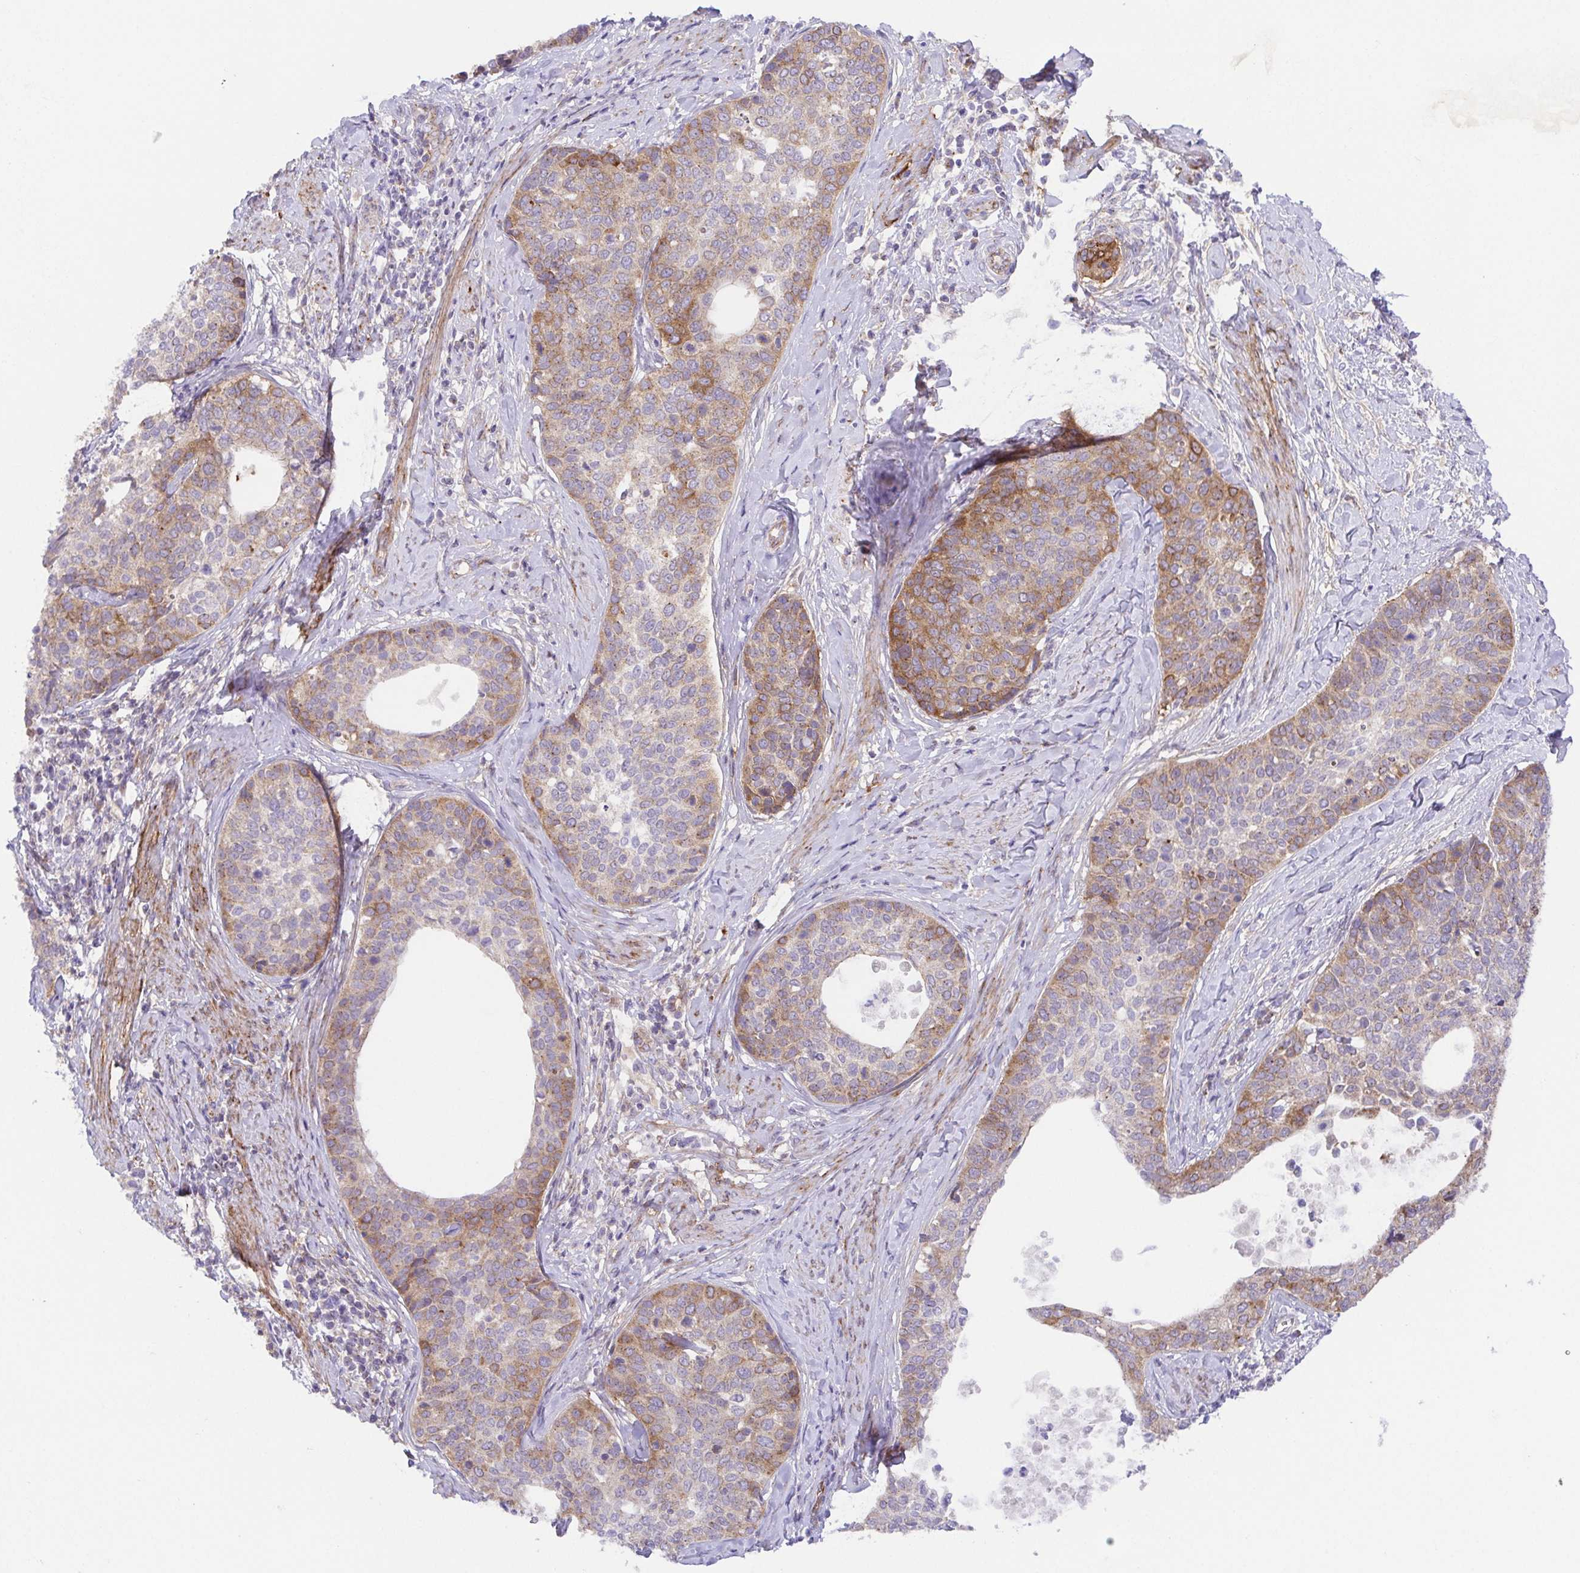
{"staining": {"intensity": "moderate", "quantity": "25%-75%", "location": "cytoplasmic/membranous"}, "tissue": "cervical cancer", "cell_type": "Tumor cells", "image_type": "cancer", "snomed": [{"axis": "morphology", "description": "Squamous cell carcinoma, NOS"}, {"axis": "topography", "description": "Cervix"}], "caption": "A micrograph of cervical cancer (squamous cell carcinoma) stained for a protein shows moderate cytoplasmic/membranous brown staining in tumor cells.", "gene": "SLC13A1", "patient": {"sex": "female", "age": 69}}